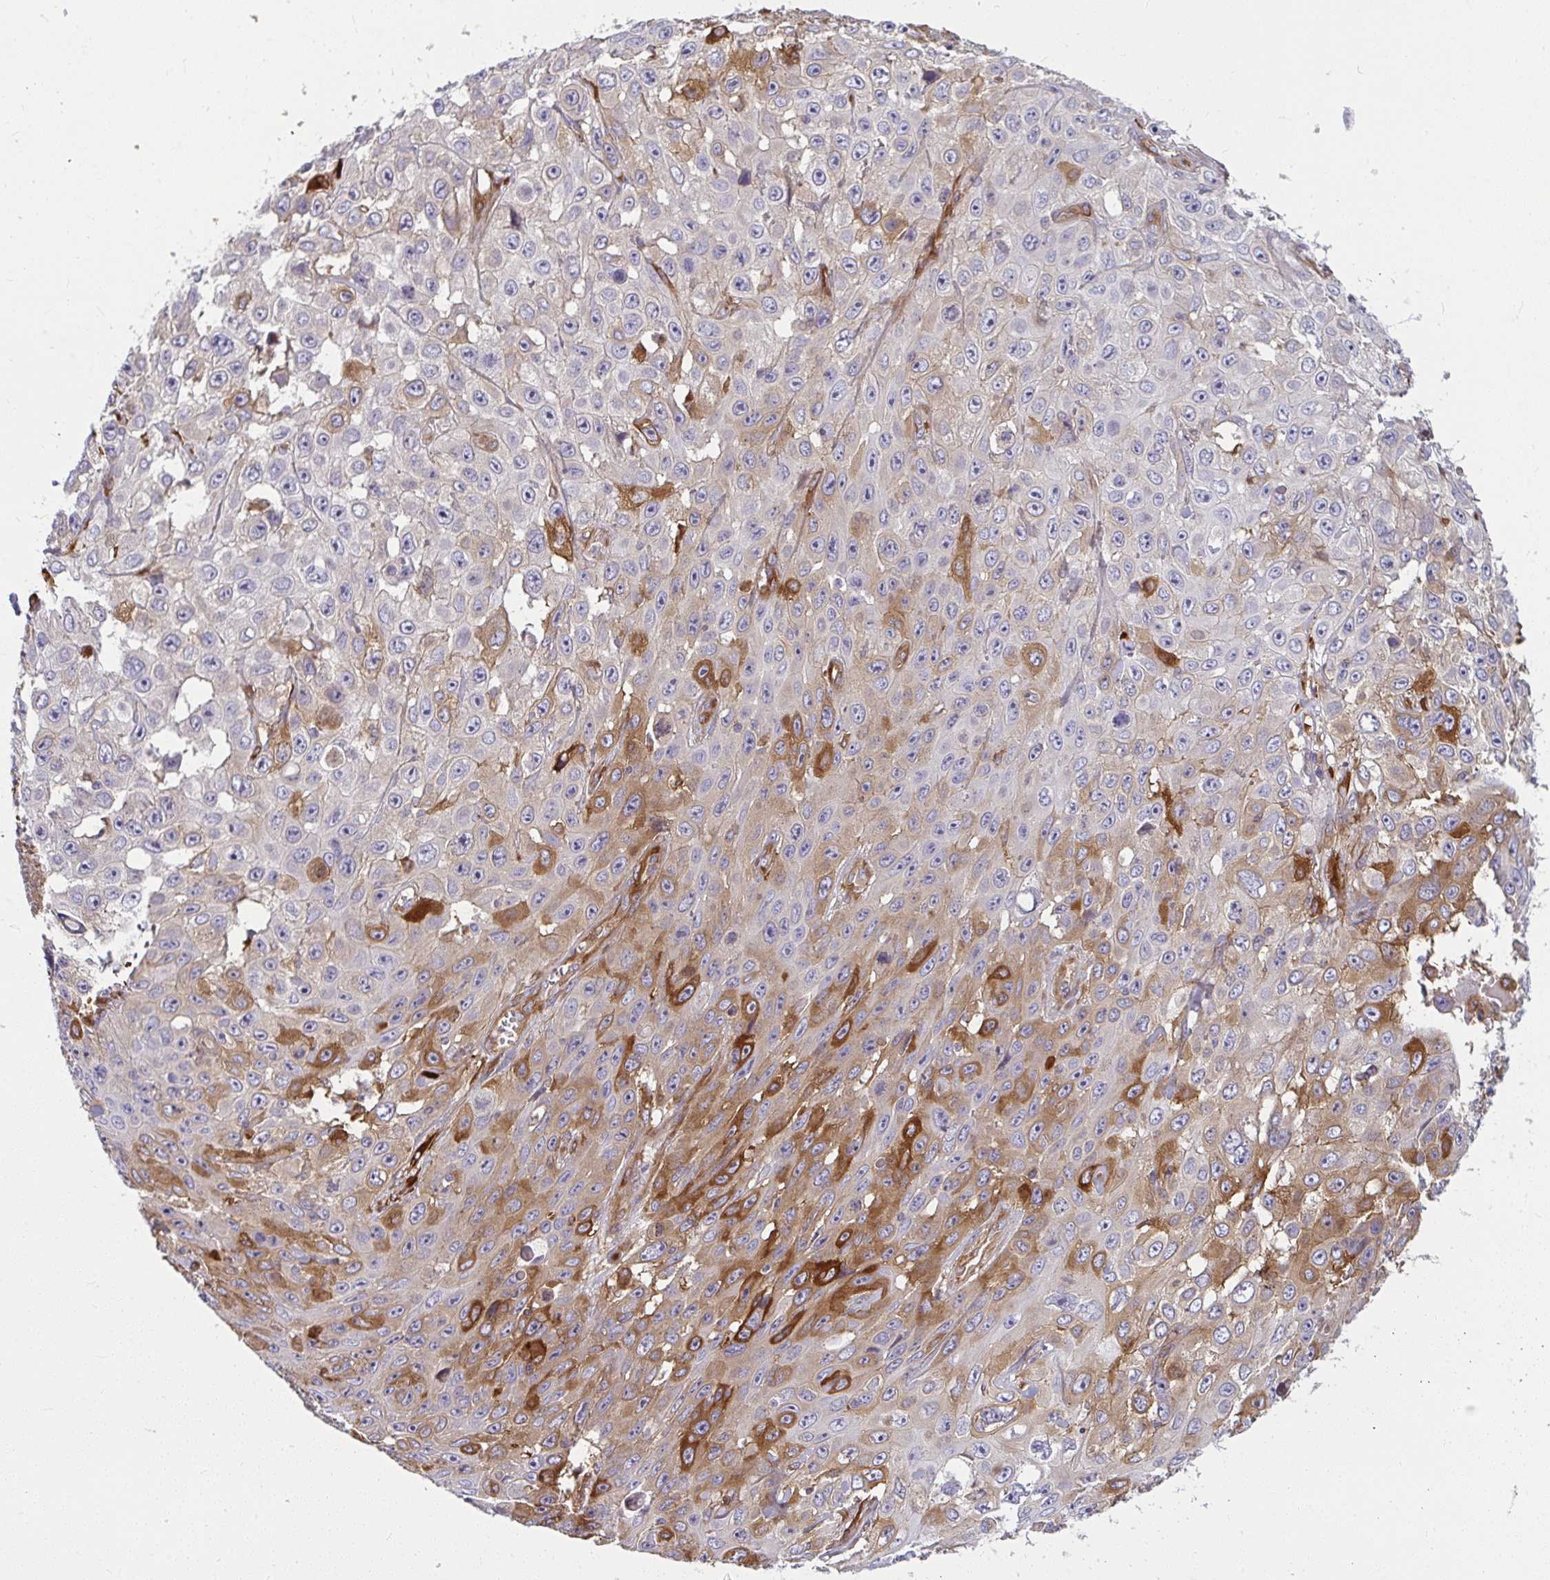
{"staining": {"intensity": "strong", "quantity": "<25%", "location": "cytoplasmic/membranous"}, "tissue": "skin cancer", "cell_type": "Tumor cells", "image_type": "cancer", "snomed": [{"axis": "morphology", "description": "Squamous cell carcinoma, NOS"}, {"axis": "topography", "description": "Skin"}], "caption": "DAB (3,3'-diaminobenzidine) immunohistochemical staining of skin cancer reveals strong cytoplasmic/membranous protein positivity in approximately <25% of tumor cells. (DAB IHC, brown staining for protein, blue staining for nuclei).", "gene": "IFIT3", "patient": {"sex": "male", "age": 82}}